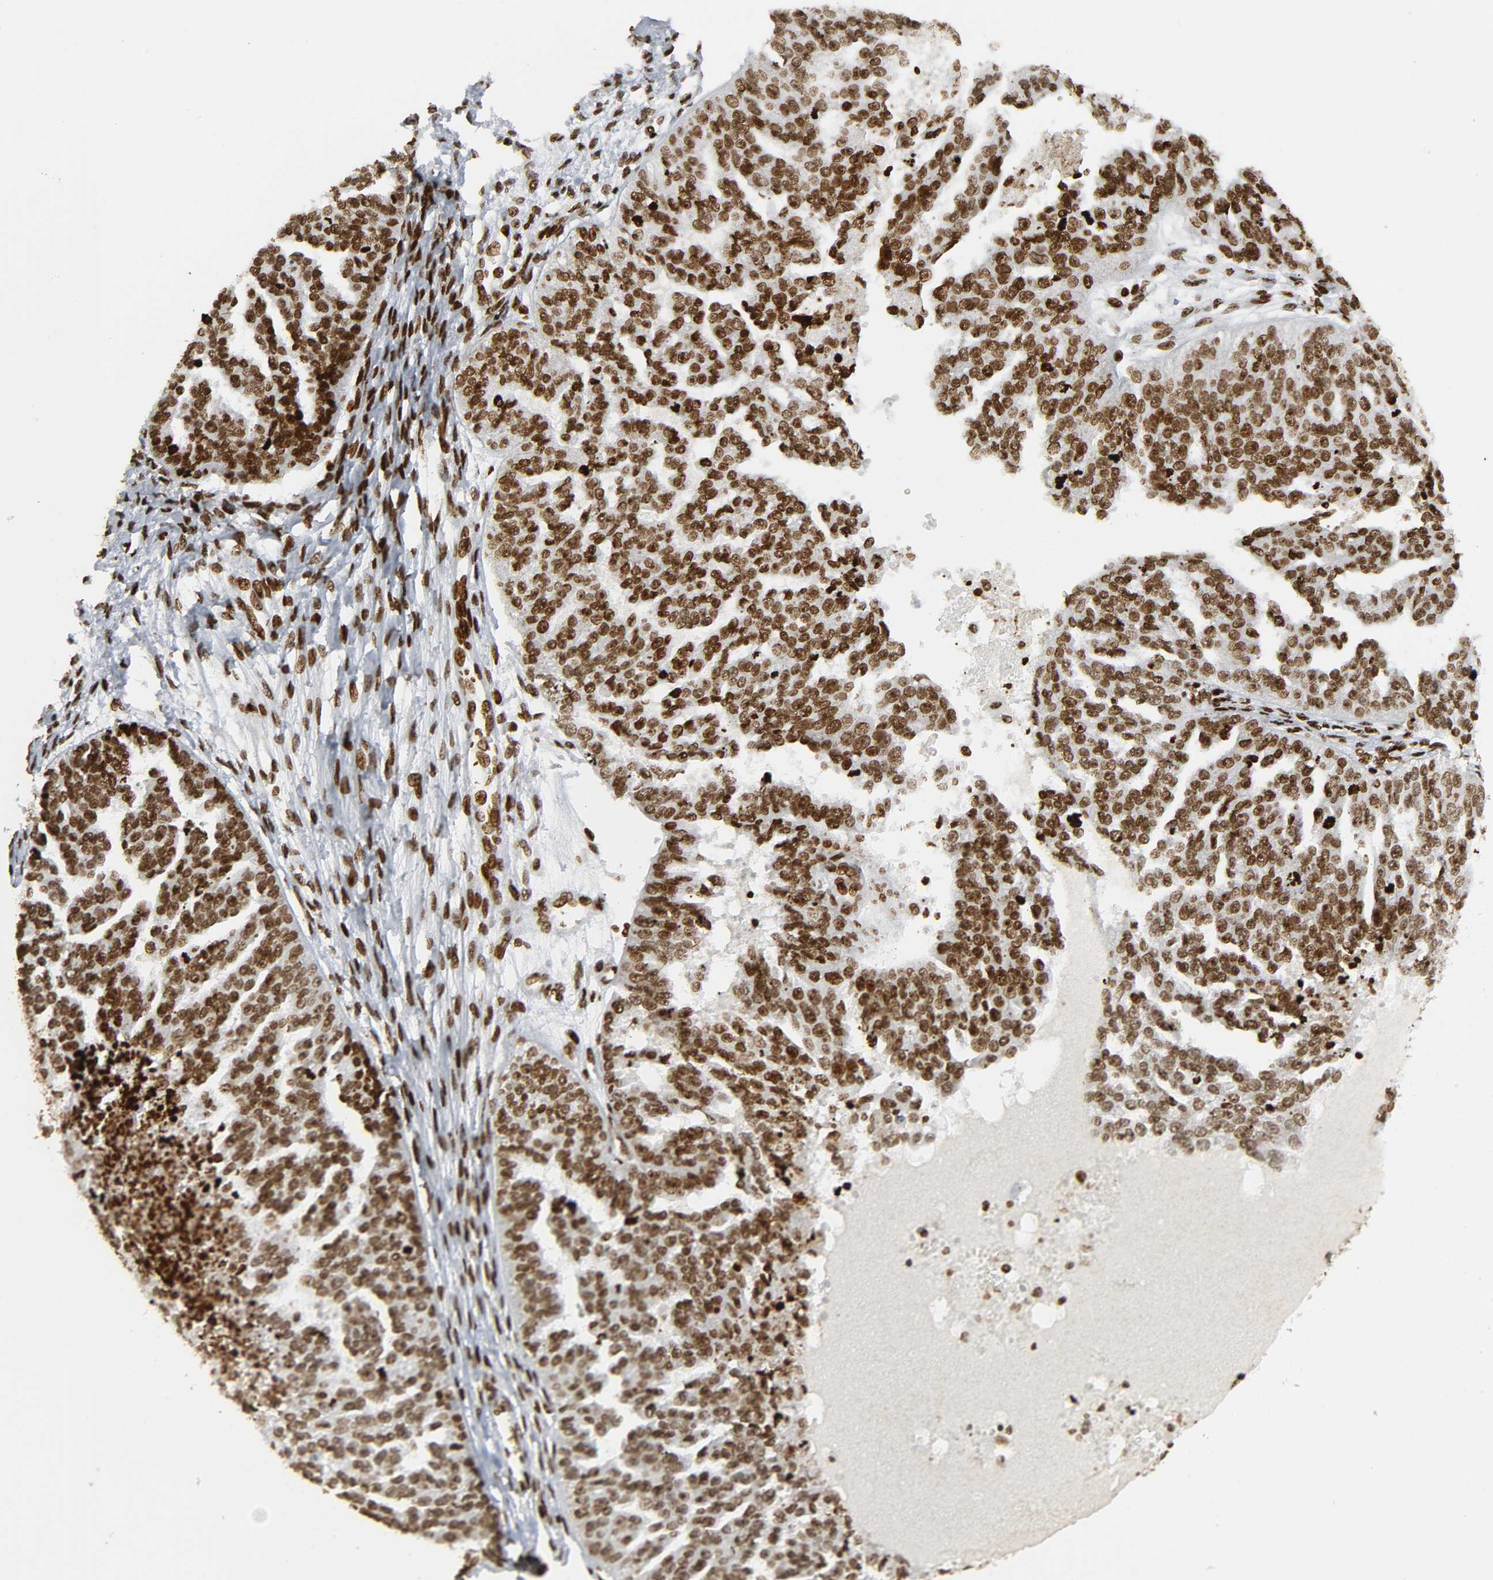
{"staining": {"intensity": "strong", "quantity": ">75%", "location": "nuclear"}, "tissue": "ovarian cancer", "cell_type": "Tumor cells", "image_type": "cancer", "snomed": [{"axis": "morphology", "description": "Cystadenocarcinoma, serous, NOS"}, {"axis": "topography", "description": "Ovary"}], "caption": "Ovarian cancer (serous cystadenocarcinoma) tissue demonstrates strong nuclear positivity in approximately >75% of tumor cells (Brightfield microscopy of DAB IHC at high magnification).", "gene": "RXRA", "patient": {"sex": "female", "age": 58}}